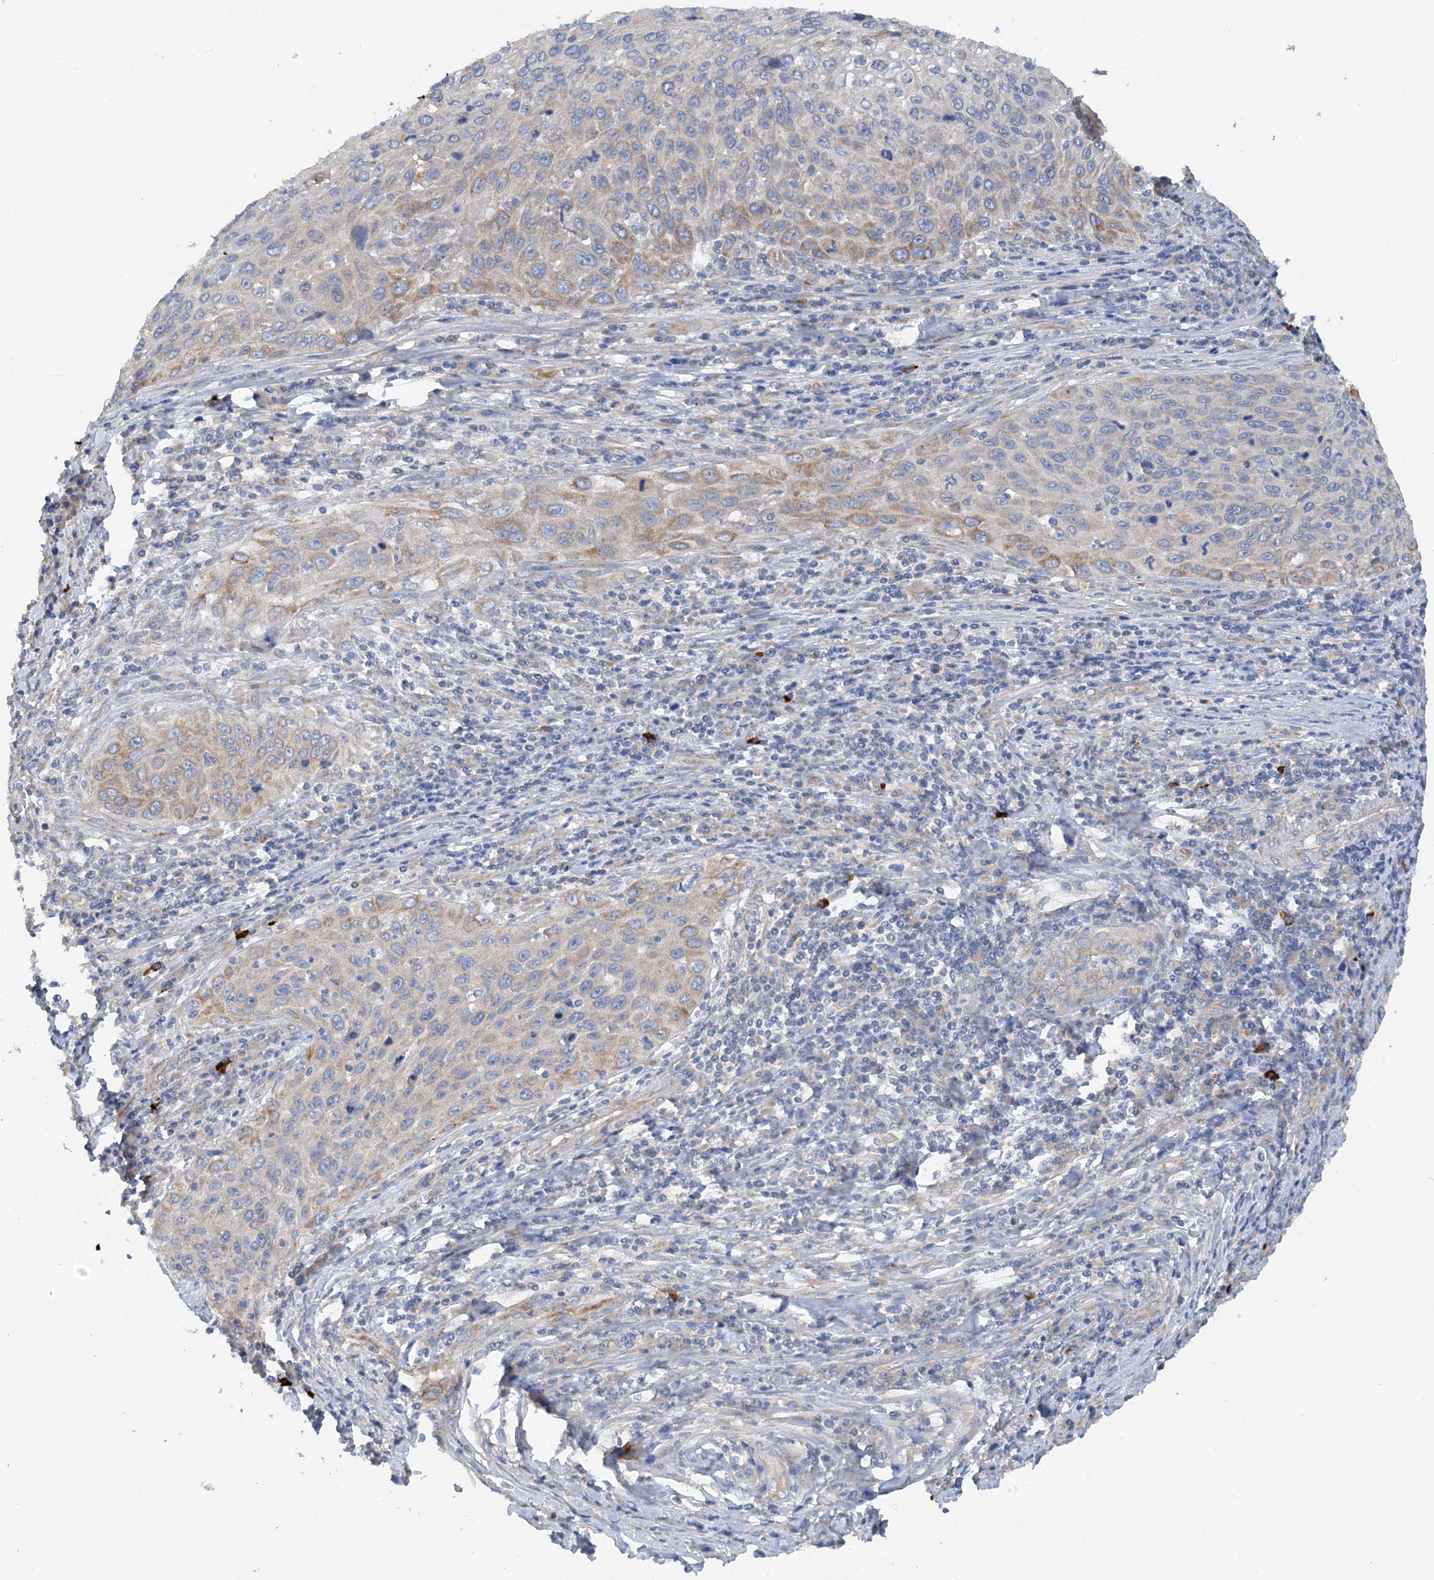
{"staining": {"intensity": "weak", "quantity": "<25%", "location": "cytoplasmic/membranous"}, "tissue": "cervical cancer", "cell_type": "Tumor cells", "image_type": "cancer", "snomed": [{"axis": "morphology", "description": "Squamous cell carcinoma, NOS"}, {"axis": "topography", "description": "Cervix"}], "caption": "An IHC photomicrograph of cervical cancer (squamous cell carcinoma) is shown. There is no staining in tumor cells of cervical cancer (squamous cell carcinoma).", "gene": "SLC5A11", "patient": {"sex": "female", "age": 32}}